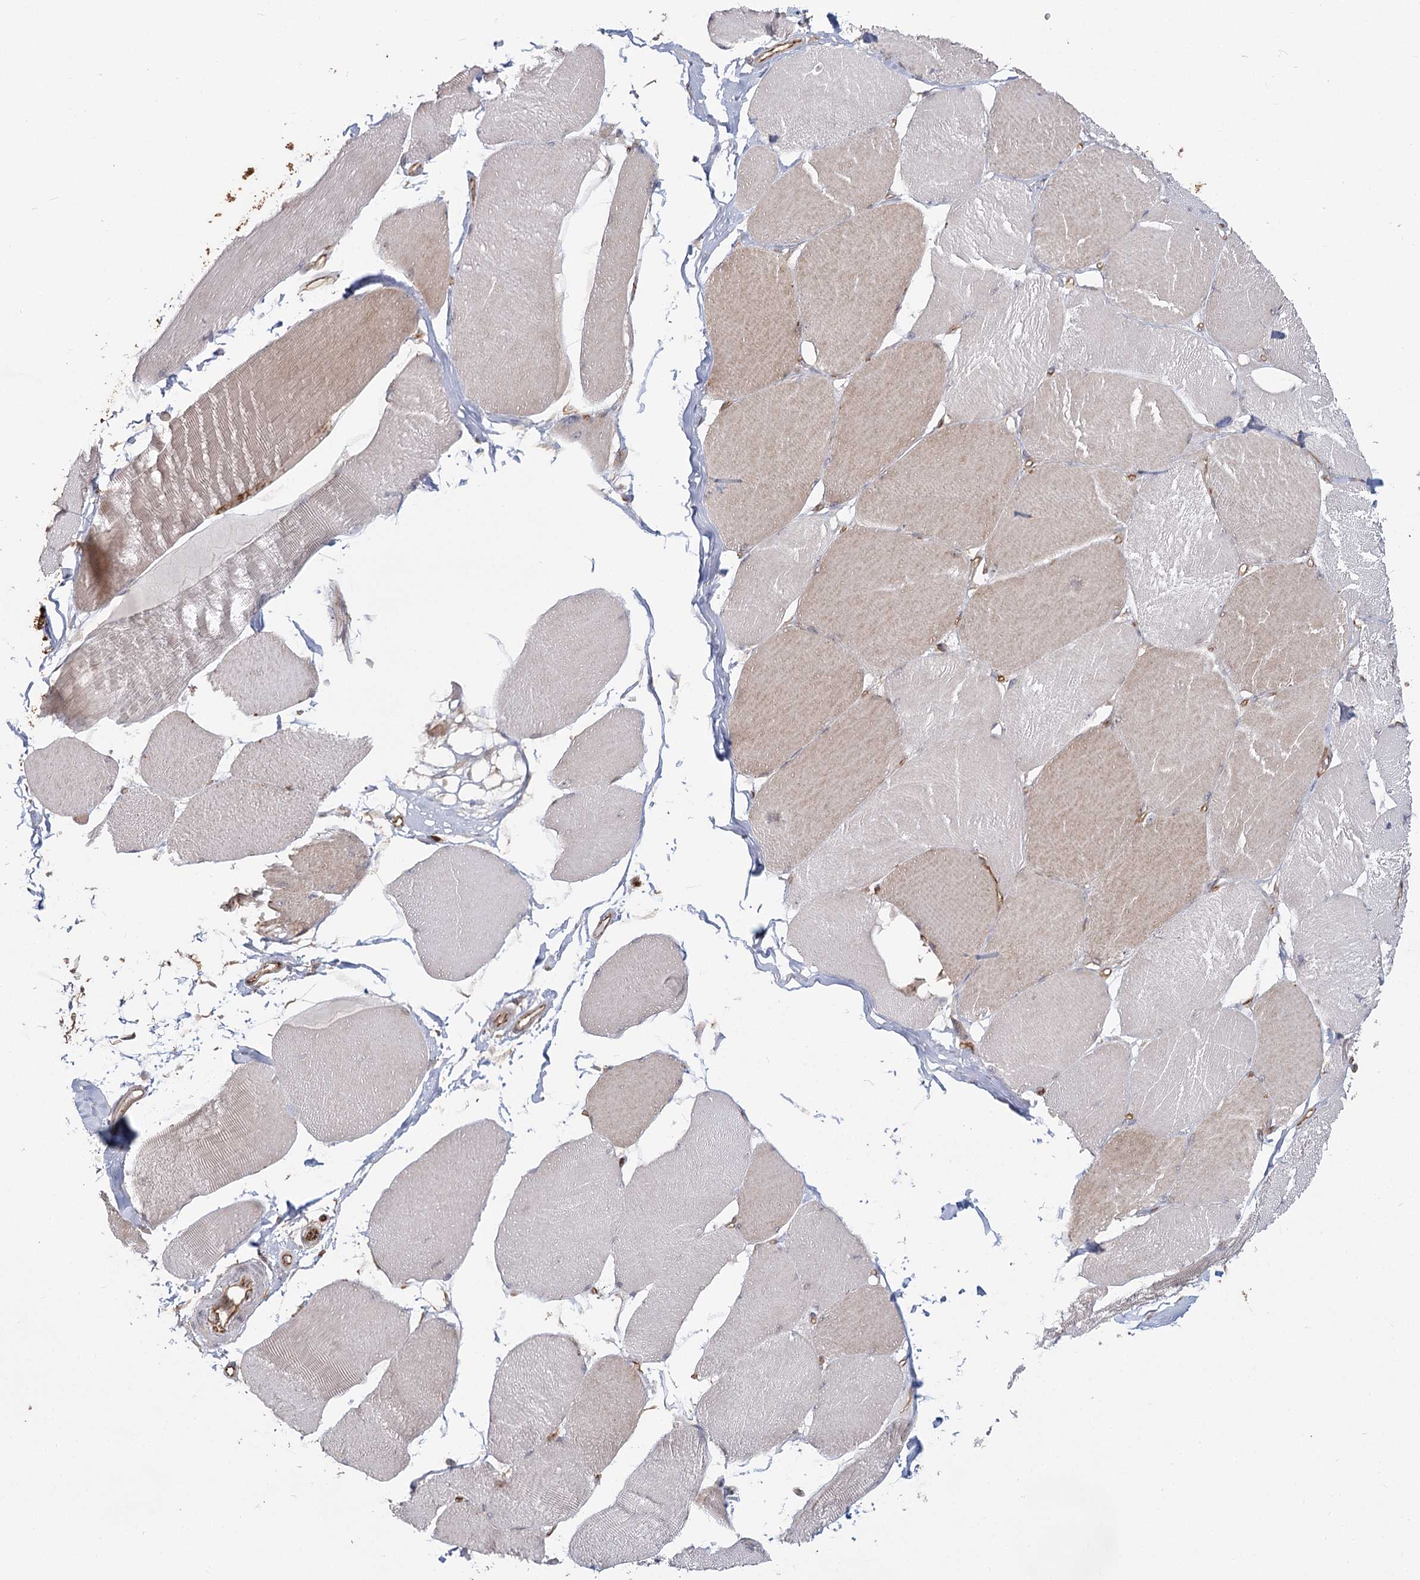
{"staining": {"intensity": "weak", "quantity": "<25%", "location": "cytoplasmic/membranous"}, "tissue": "skeletal muscle", "cell_type": "Myocytes", "image_type": "normal", "snomed": [{"axis": "morphology", "description": "Normal tissue, NOS"}, {"axis": "topography", "description": "Skin"}, {"axis": "topography", "description": "Skeletal muscle"}], "caption": "DAB (3,3'-diaminobenzidine) immunohistochemical staining of benign human skeletal muscle exhibits no significant staining in myocytes. (Stains: DAB immunohistochemistry with hematoxylin counter stain, Microscopy: brightfield microscopy at high magnification).", "gene": "RPP14", "patient": {"sex": "male", "age": 83}}